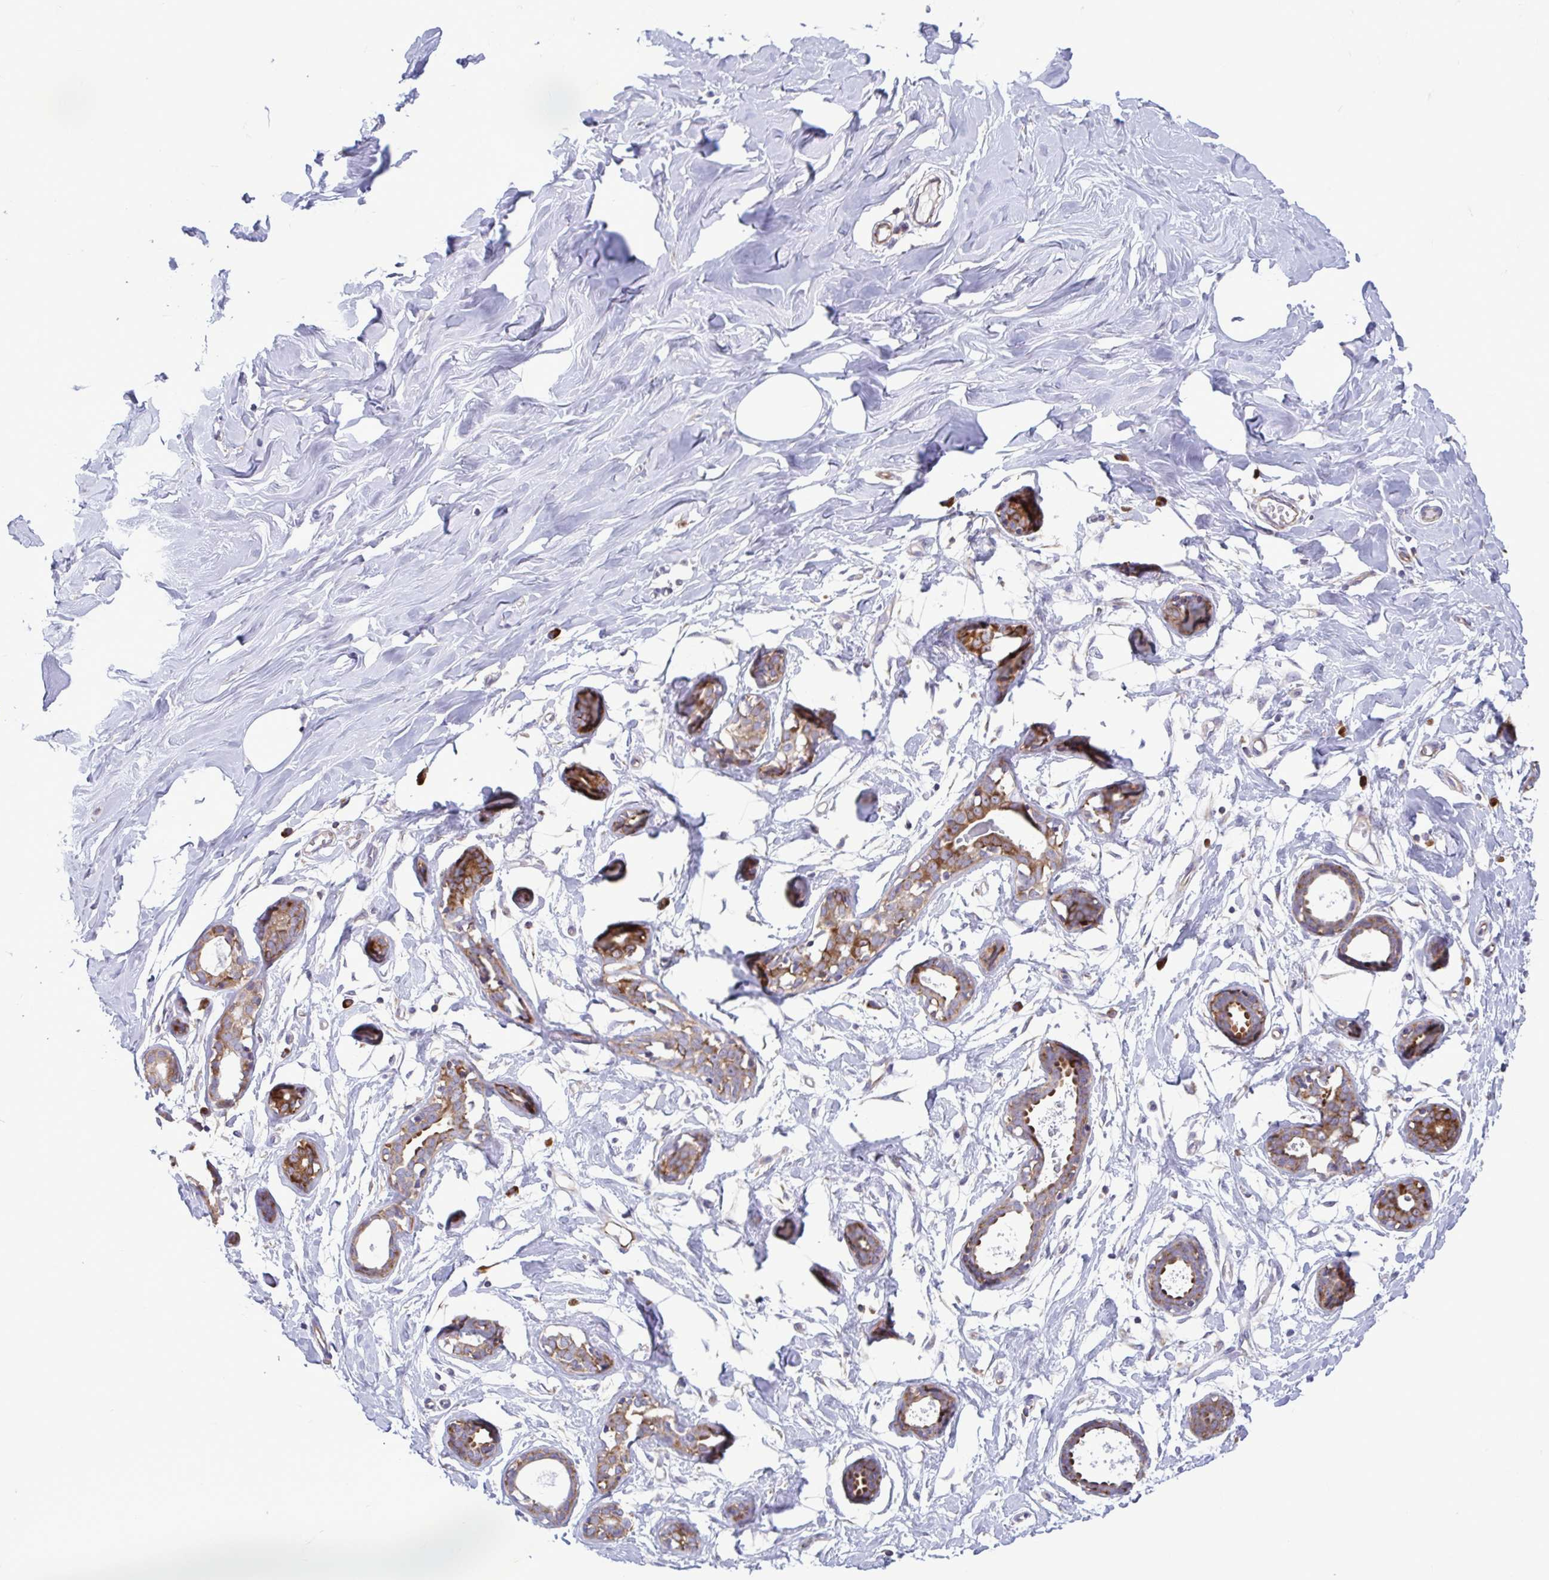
{"staining": {"intensity": "negative", "quantity": "none", "location": "none"}, "tissue": "breast", "cell_type": "Adipocytes", "image_type": "normal", "snomed": [{"axis": "morphology", "description": "Normal tissue, NOS"}, {"axis": "topography", "description": "Breast"}], "caption": "This is an immunohistochemistry (IHC) image of unremarkable human breast. There is no staining in adipocytes.", "gene": "RPS16", "patient": {"sex": "female", "age": 27}}